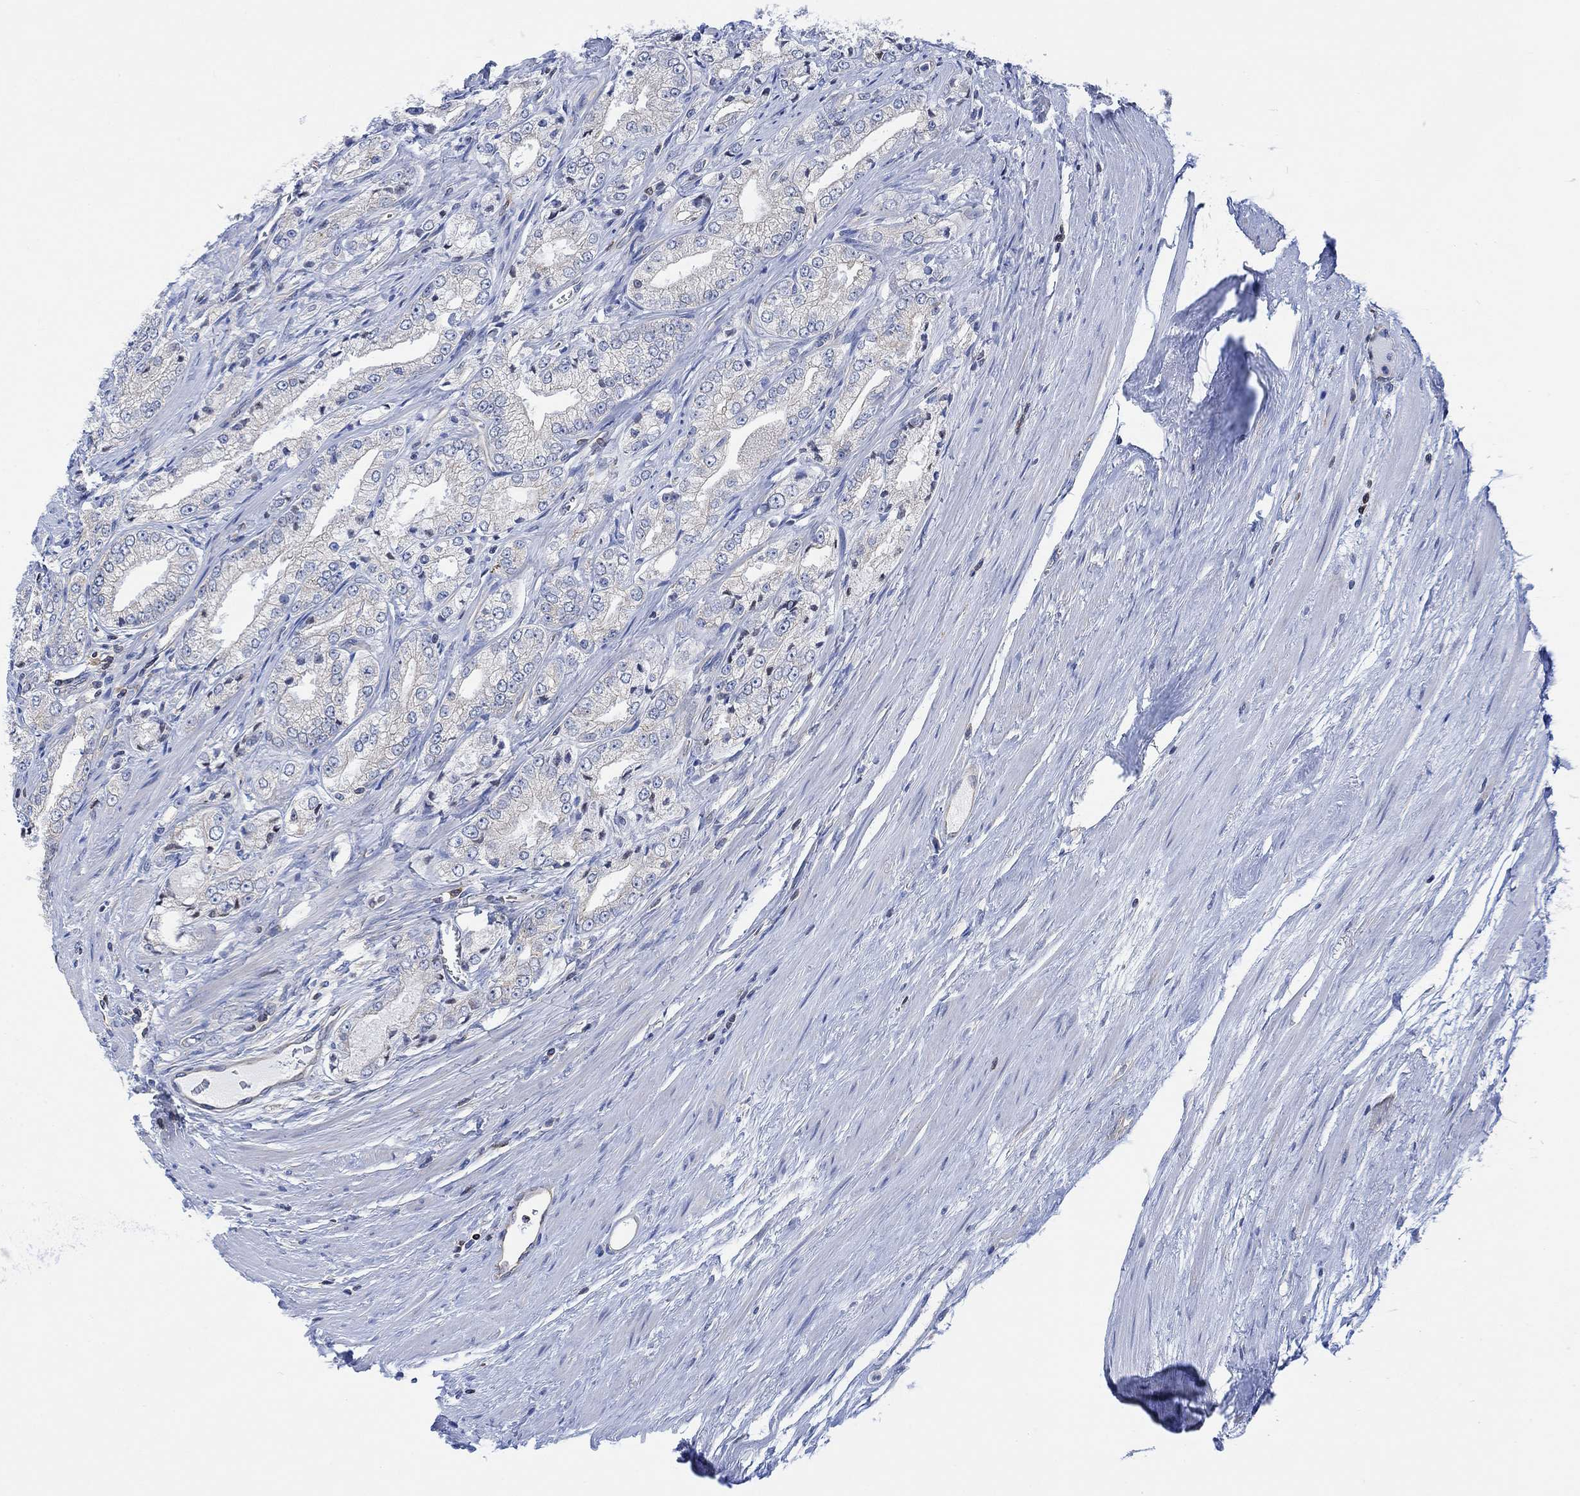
{"staining": {"intensity": "negative", "quantity": "none", "location": "none"}, "tissue": "prostate cancer", "cell_type": "Tumor cells", "image_type": "cancer", "snomed": [{"axis": "morphology", "description": "Adenocarcinoma, NOS"}, {"axis": "morphology", "description": "Adenocarcinoma, High grade"}, {"axis": "topography", "description": "Prostate"}], "caption": "An IHC histopathology image of high-grade adenocarcinoma (prostate) is shown. There is no staining in tumor cells of high-grade adenocarcinoma (prostate).", "gene": "GBP5", "patient": {"sex": "male", "age": 70}}